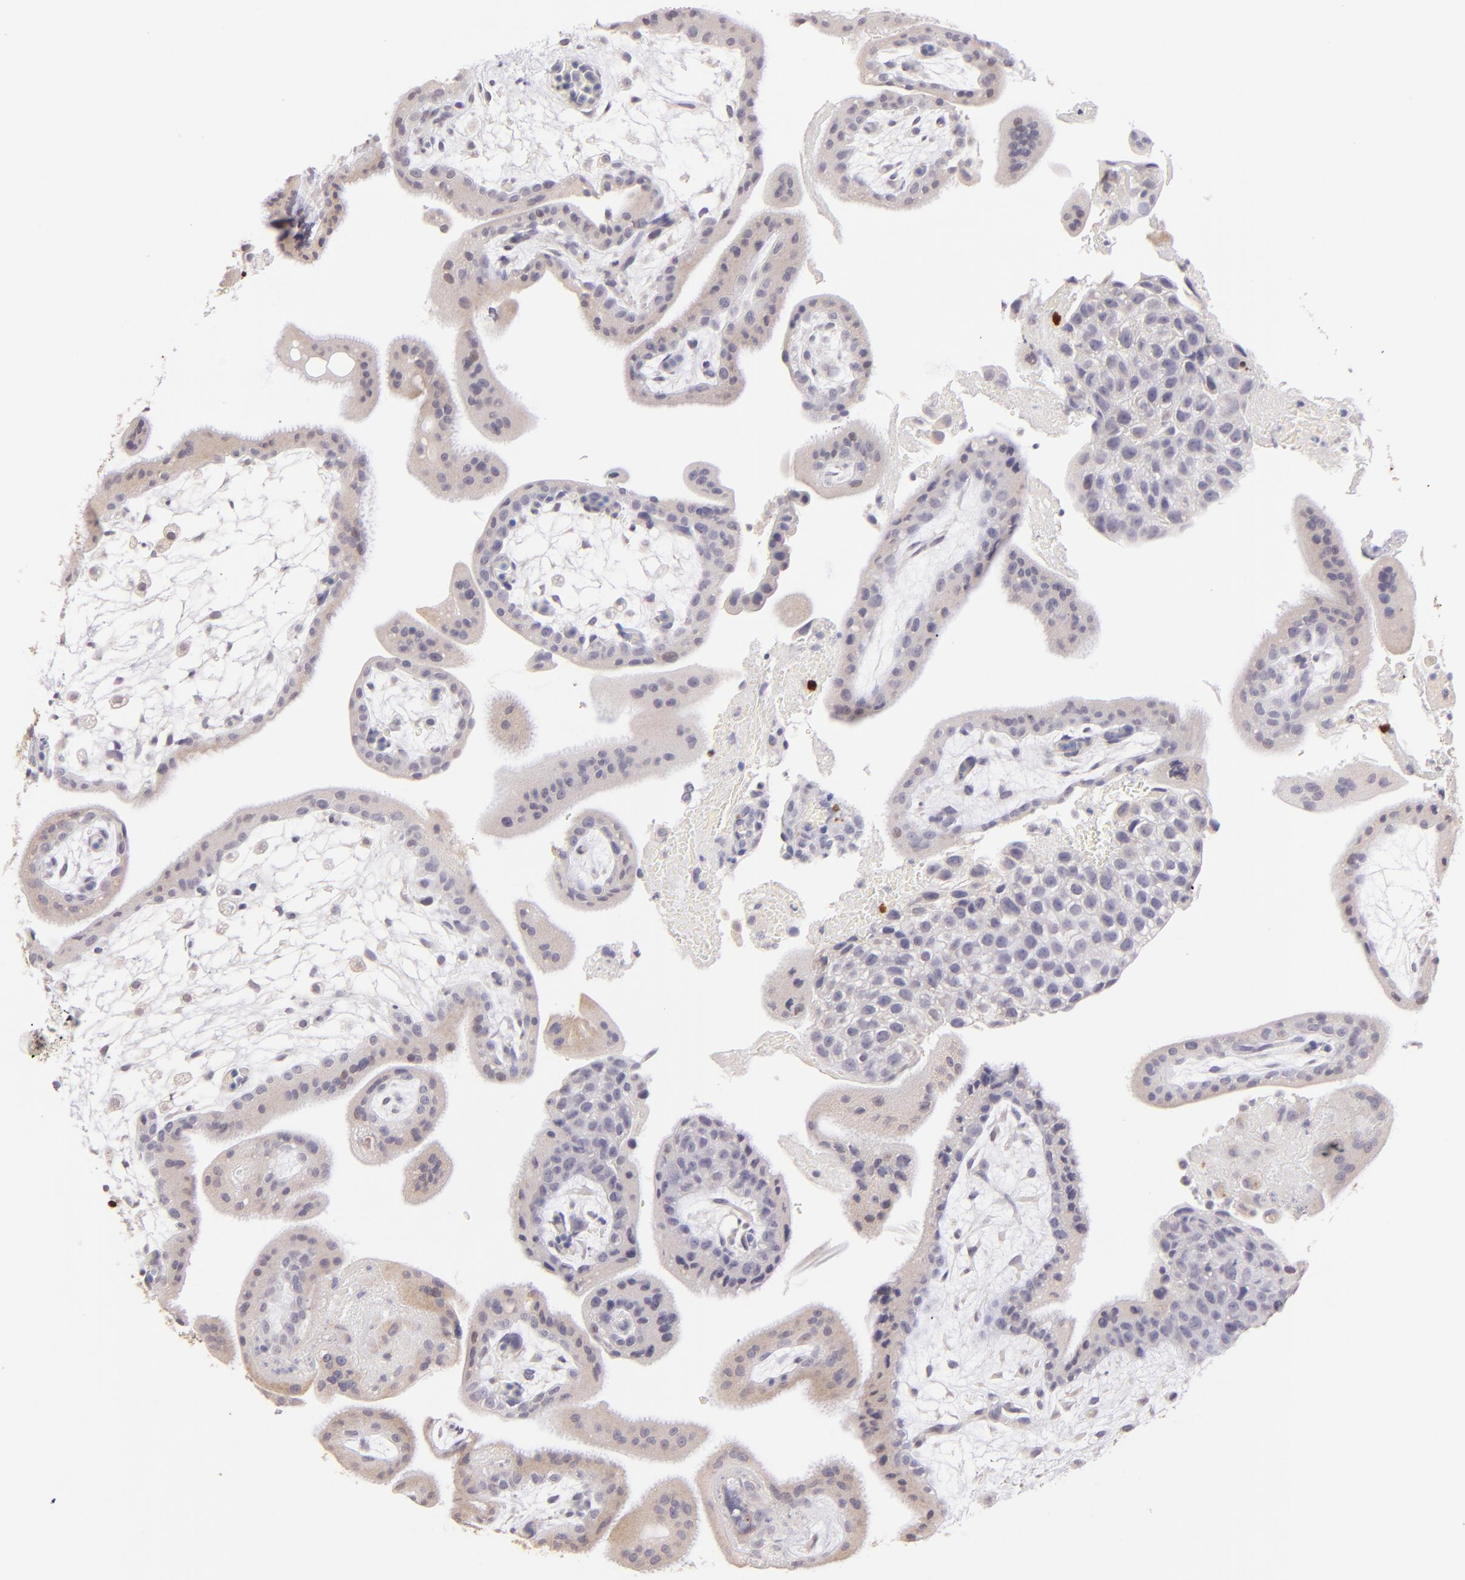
{"staining": {"intensity": "negative", "quantity": "none", "location": "none"}, "tissue": "placenta", "cell_type": "Decidual cells", "image_type": "normal", "snomed": [{"axis": "morphology", "description": "Normal tissue, NOS"}, {"axis": "topography", "description": "Placenta"}], "caption": "An immunohistochemistry histopathology image of unremarkable placenta is shown. There is no staining in decidual cells of placenta. (Stains: DAB (3,3'-diaminobenzidine) immunohistochemistry with hematoxylin counter stain, Microscopy: brightfield microscopy at high magnification).", "gene": "ZAP70", "patient": {"sex": "female", "age": 35}}